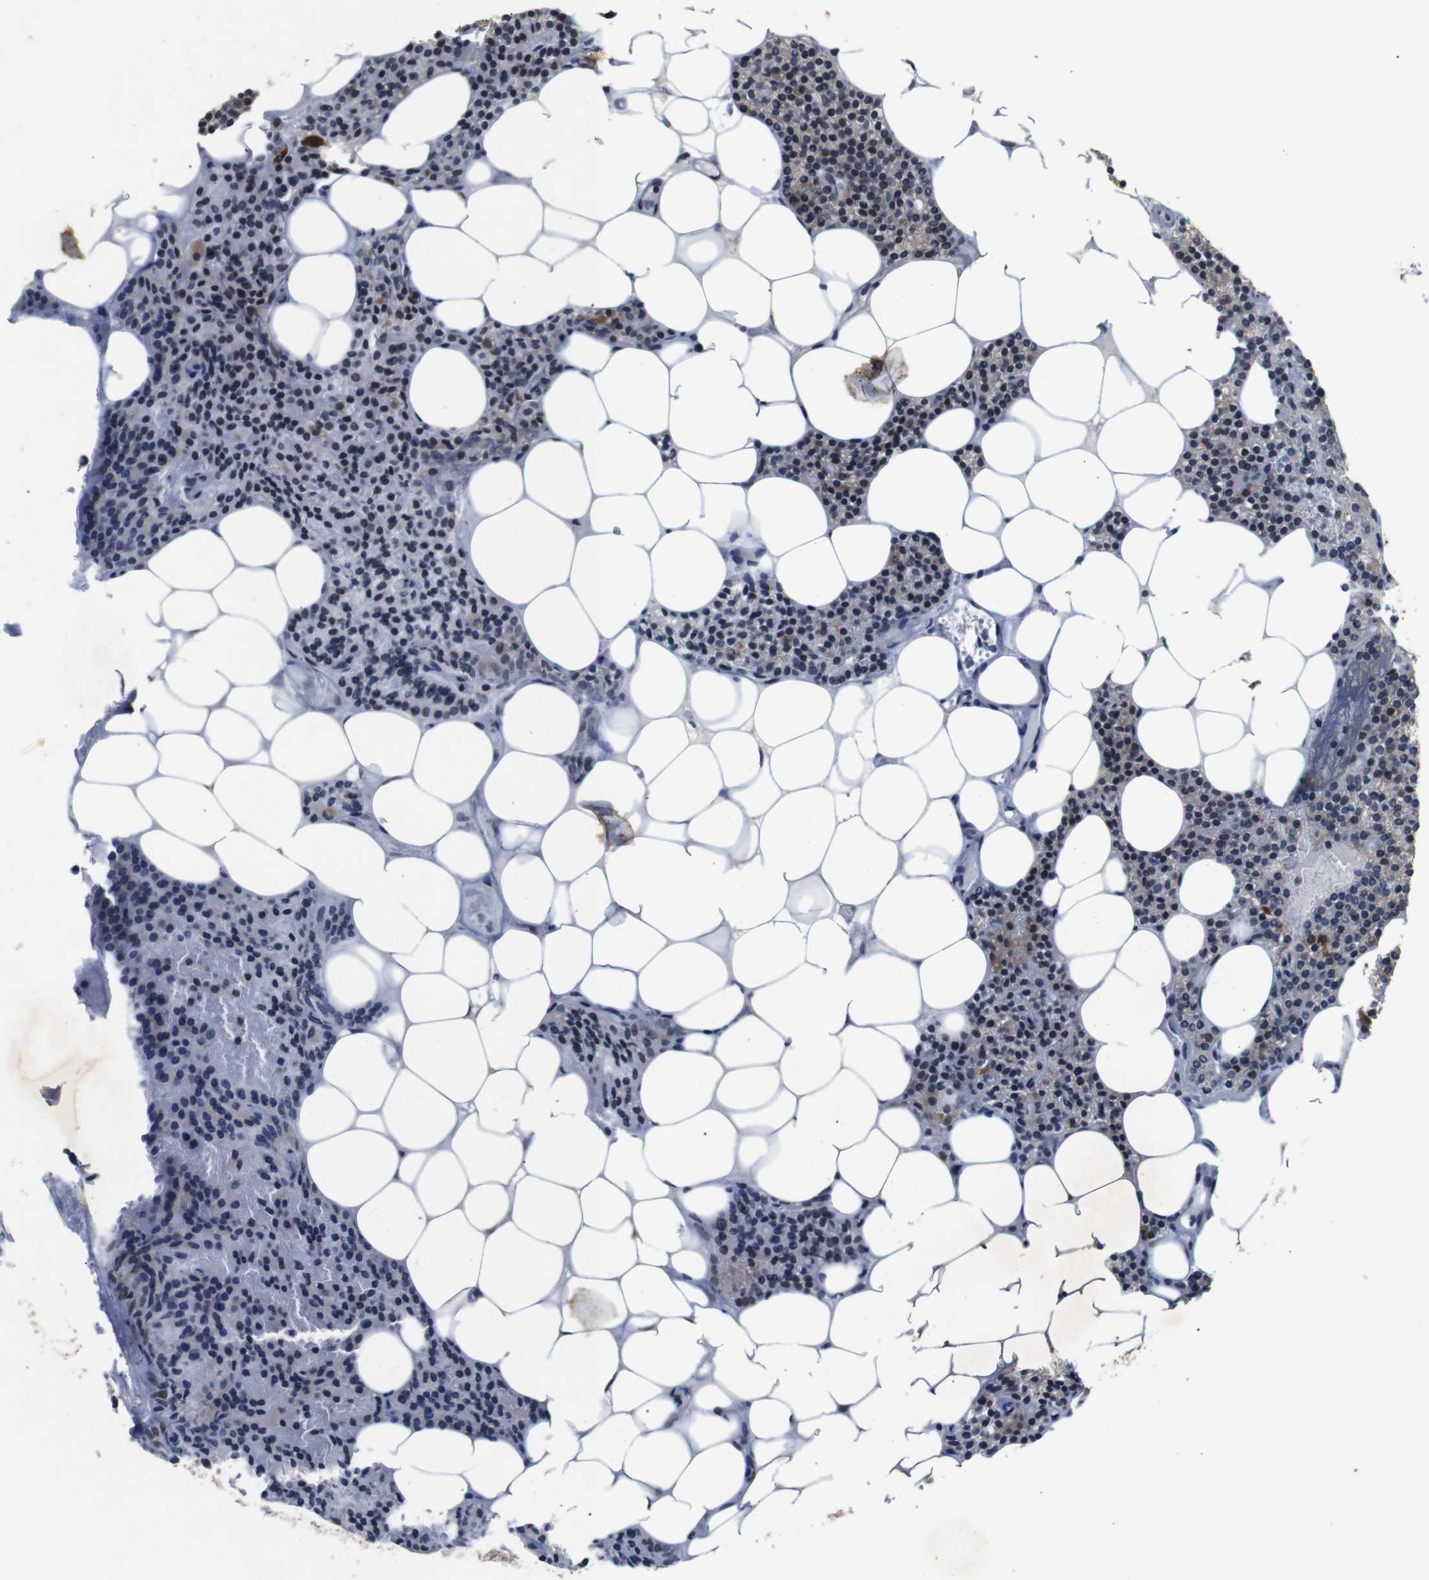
{"staining": {"intensity": "strong", "quantity": ">75%", "location": "cytoplasmic/membranous"}, "tissue": "parathyroid gland", "cell_type": "Glandular cells", "image_type": "normal", "snomed": [{"axis": "morphology", "description": "Normal tissue, NOS"}, {"axis": "morphology", "description": "Adenoma, NOS"}, {"axis": "topography", "description": "Parathyroid gland"}], "caption": "Brown immunohistochemical staining in normal parathyroid gland demonstrates strong cytoplasmic/membranous expression in about >75% of glandular cells.", "gene": "ATP7B", "patient": {"sex": "female", "age": 51}}